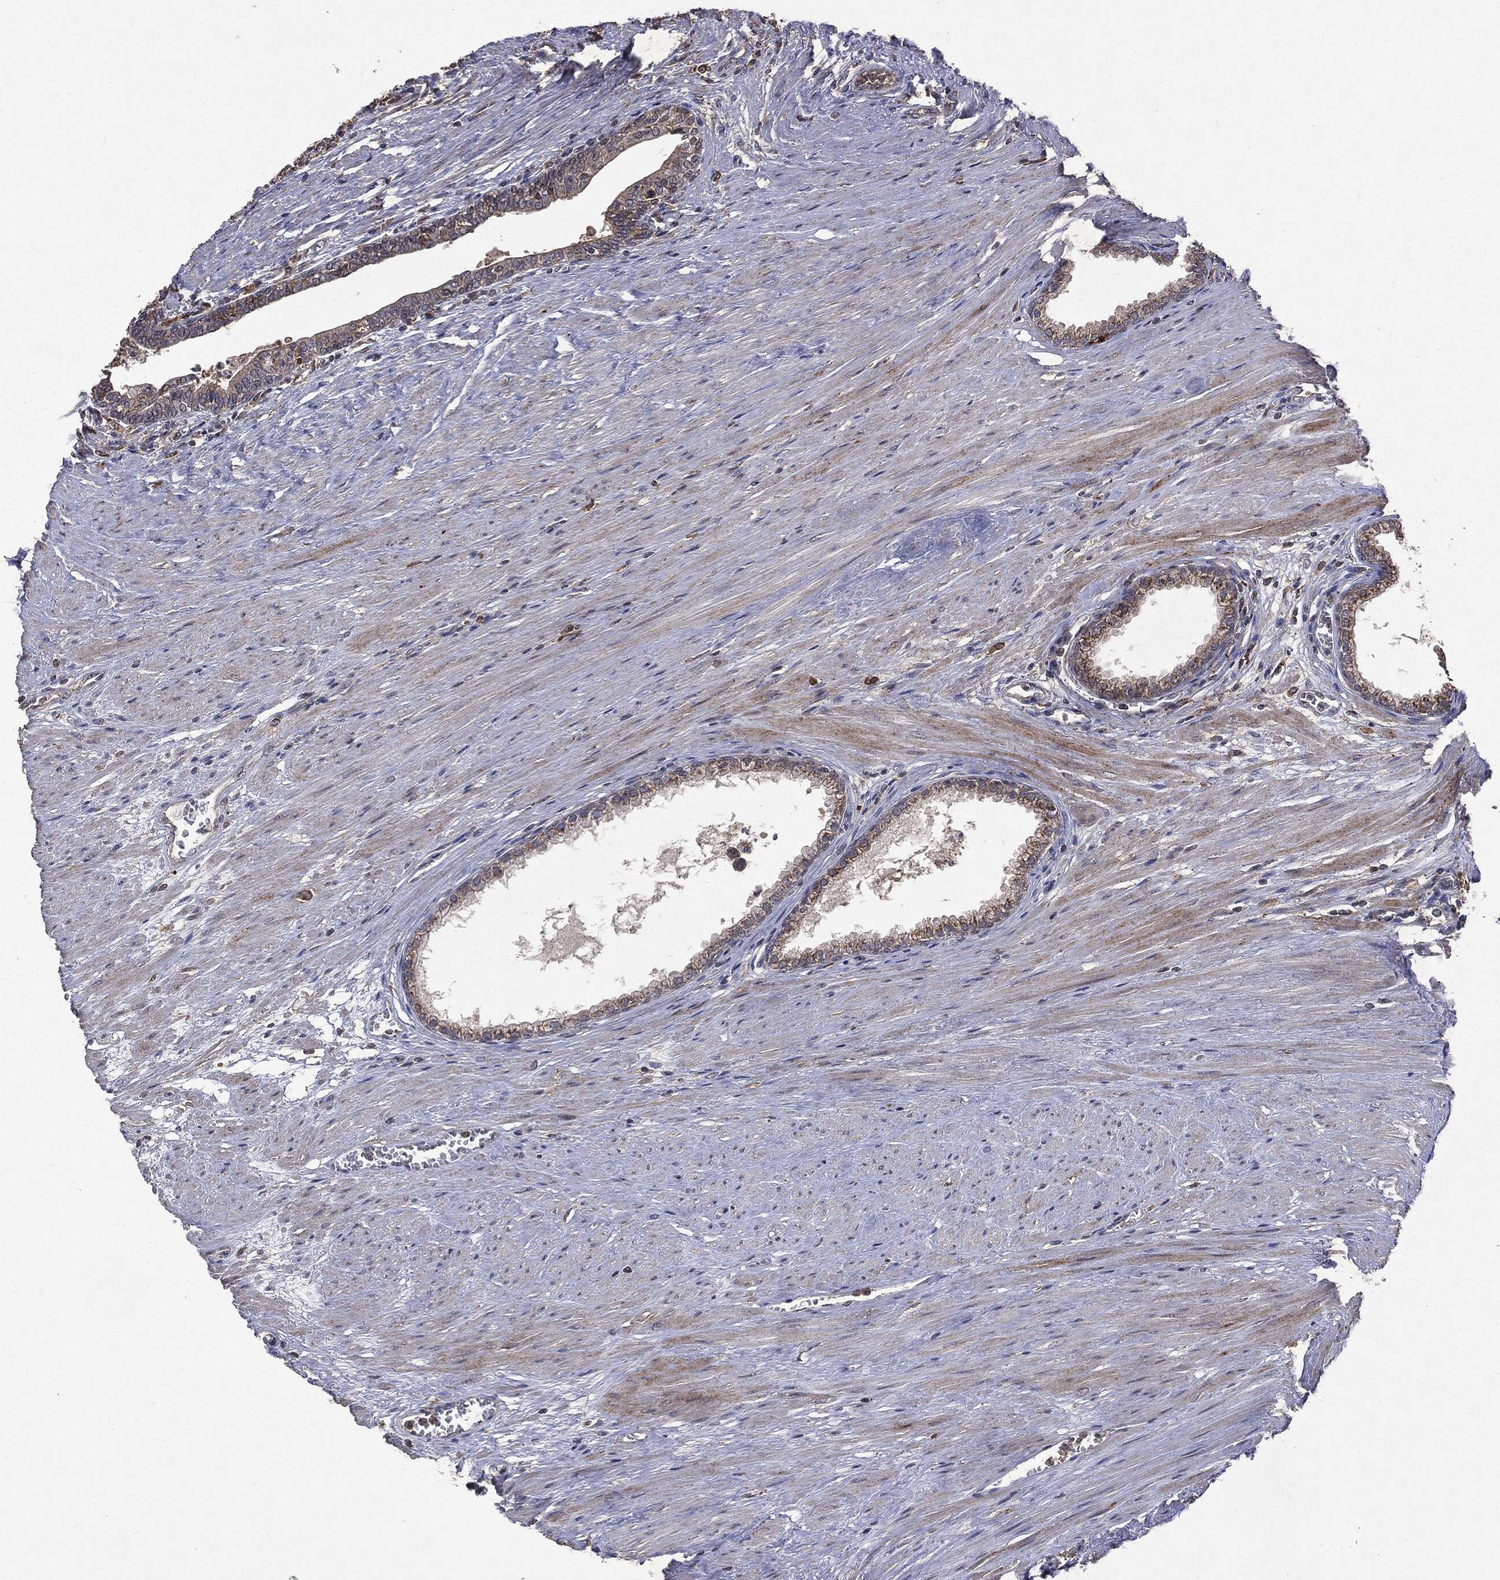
{"staining": {"intensity": "moderate", "quantity": "25%-75%", "location": "cytoplasmic/membranous"}, "tissue": "prostate", "cell_type": "Glandular cells", "image_type": "normal", "snomed": [{"axis": "morphology", "description": "Normal tissue, NOS"}, {"axis": "topography", "description": "Prostate"}], "caption": "The histopathology image demonstrates staining of unremarkable prostate, revealing moderate cytoplasmic/membranous protein expression (brown color) within glandular cells.", "gene": "PTEN", "patient": {"sex": "male", "age": 64}}